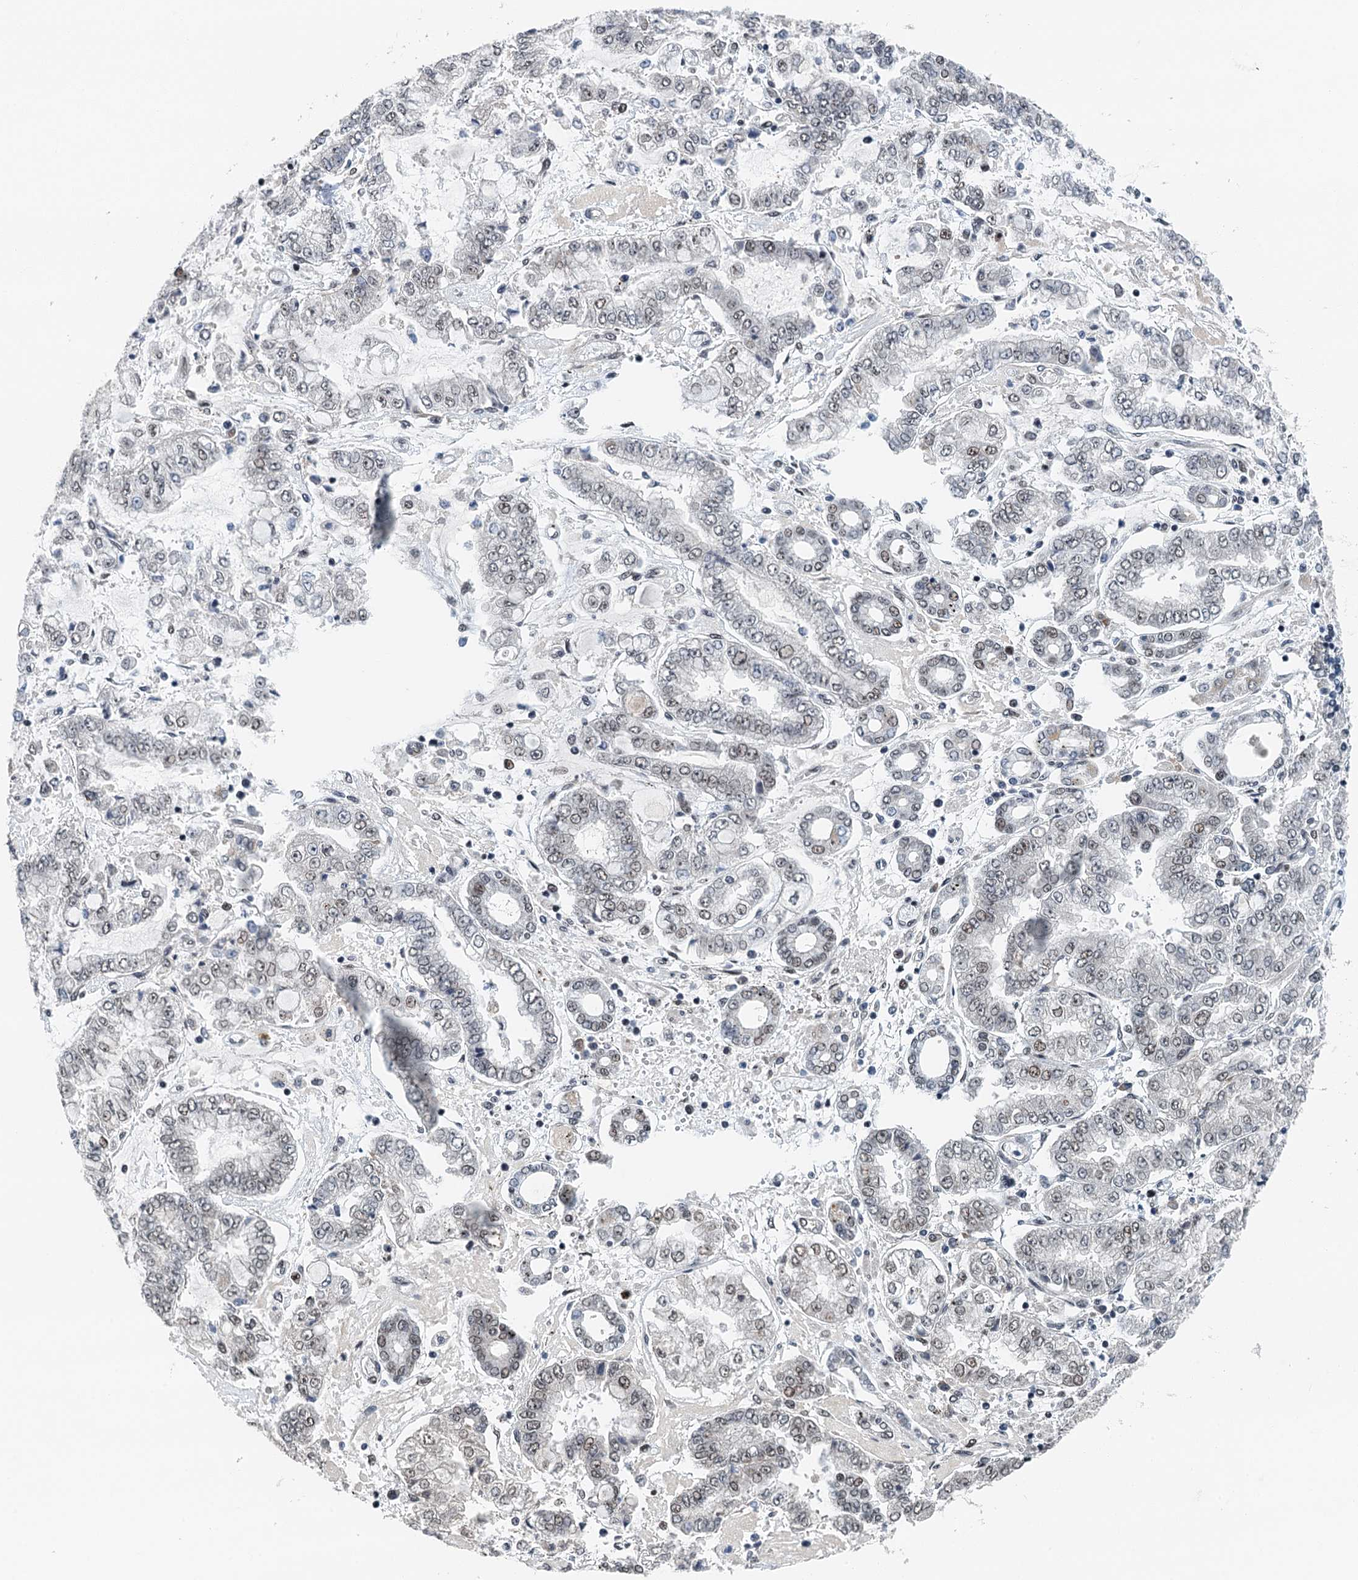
{"staining": {"intensity": "weak", "quantity": ">75%", "location": "nuclear"}, "tissue": "stomach cancer", "cell_type": "Tumor cells", "image_type": "cancer", "snomed": [{"axis": "morphology", "description": "Adenocarcinoma, NOS"}, {"axis": "topography", "description": "Stomach"}], "caption": "Tumor cells exhibit weak nuclear expression in approximately >75% of cells in adenocarcinoma (stomach).", "gene": "MTA3", "patient": {"sex": "male", "age": 76}}